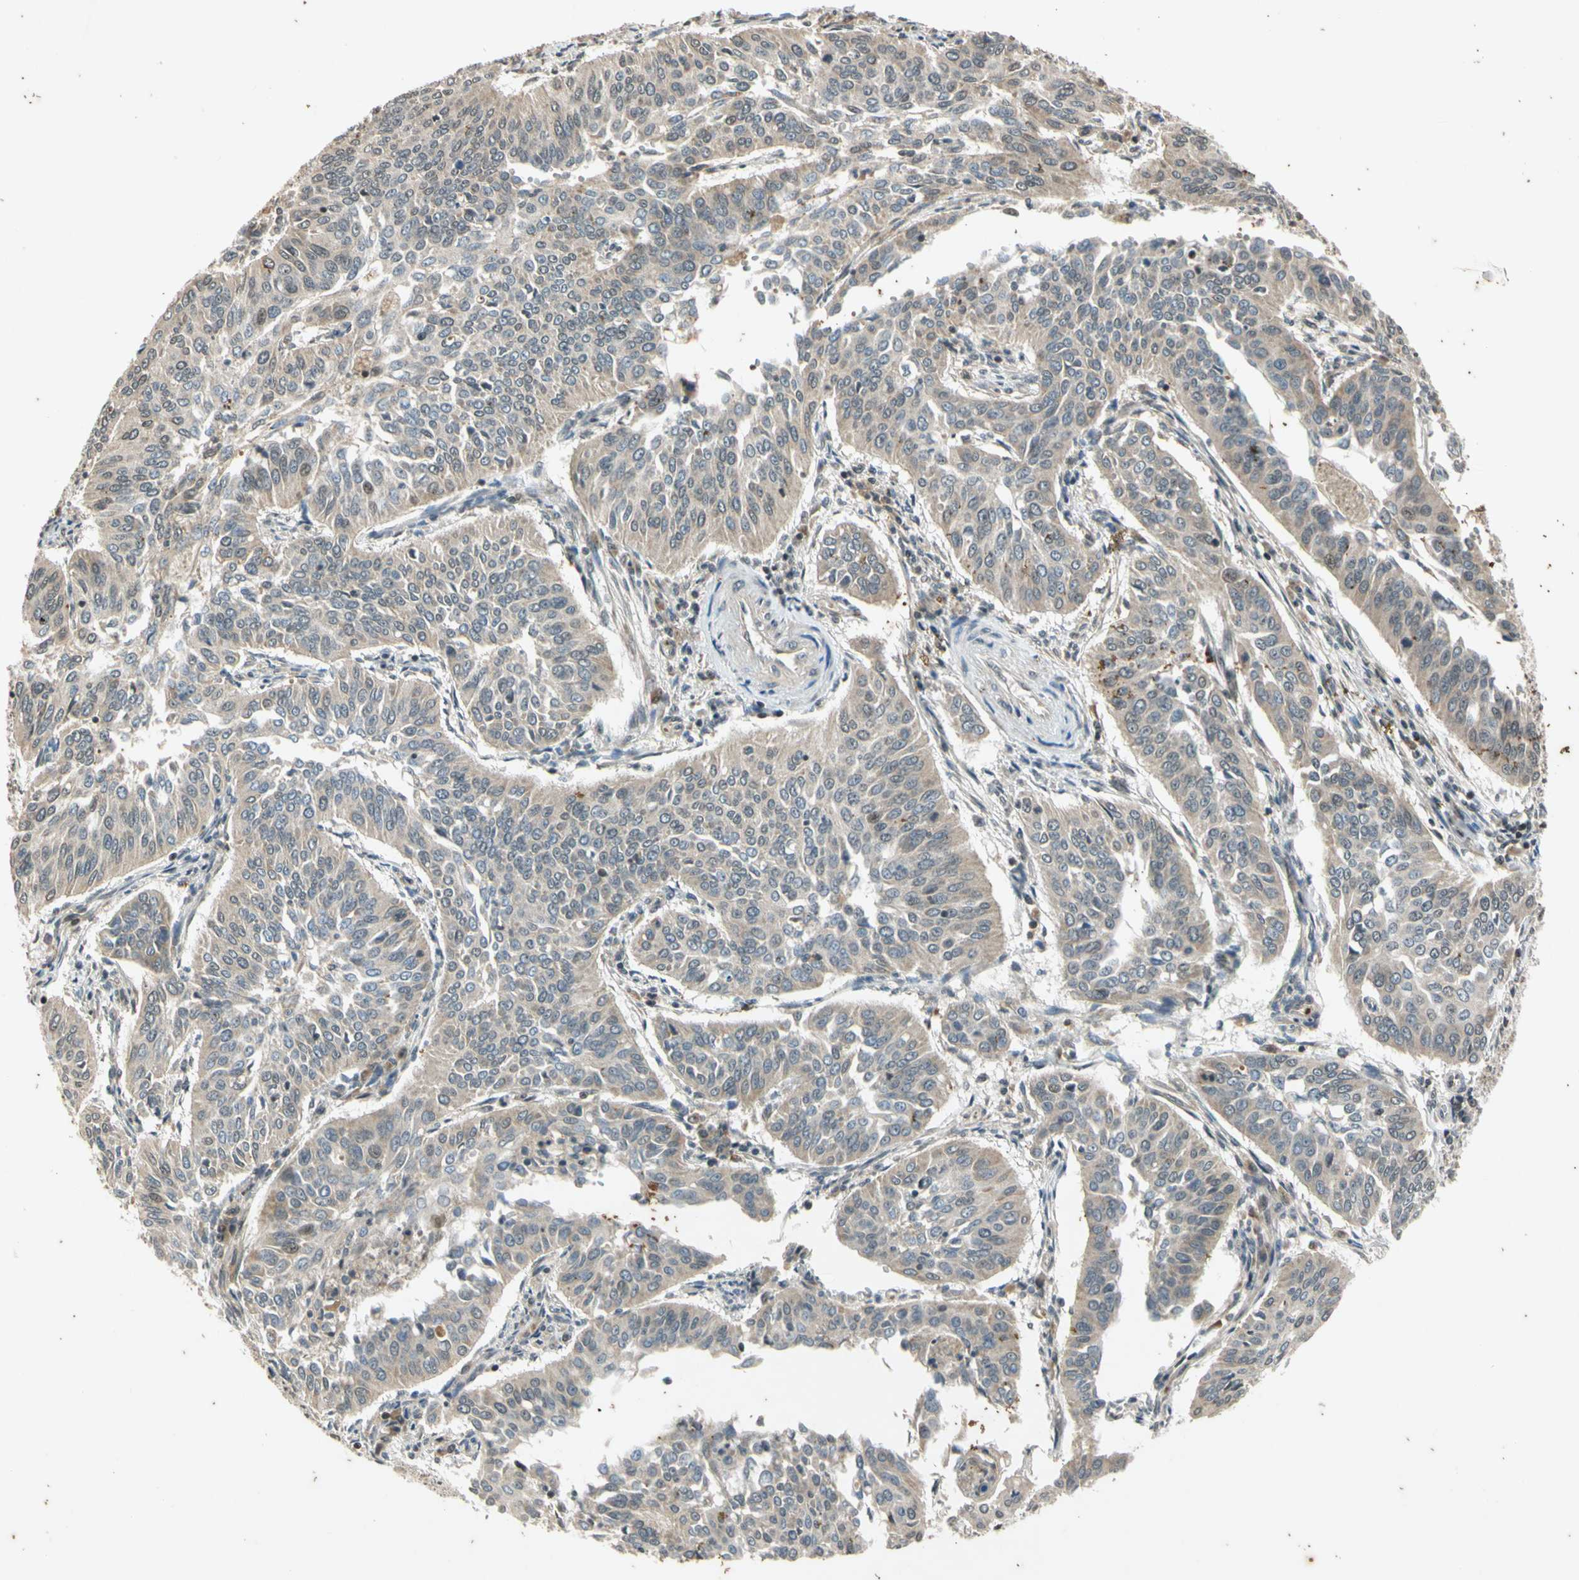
{"staining": {"intensity": "weak", "quantity": ">75%", "location": "cytoplasmic/membranous"}, "tissue": "cervical cancer", "cell_type": "Tumor cells", "image_type": "cancer", "snomed": [{"axis": "morphology", "description": "Normal tissue, NOS"}, {"axis": "morphology", "description": "Squamous cell carcinoma, NOS"}, {"axis": "topography", "description": "Cervix"}], "caption": "Squamous cell carcinoma (cervical) tissue demonstrates weak cytoplasmic/membranous expression in approximately >75% of tumor cells", "gene": "EFNB2", "patient": {"sex": "female", "age": 39}}